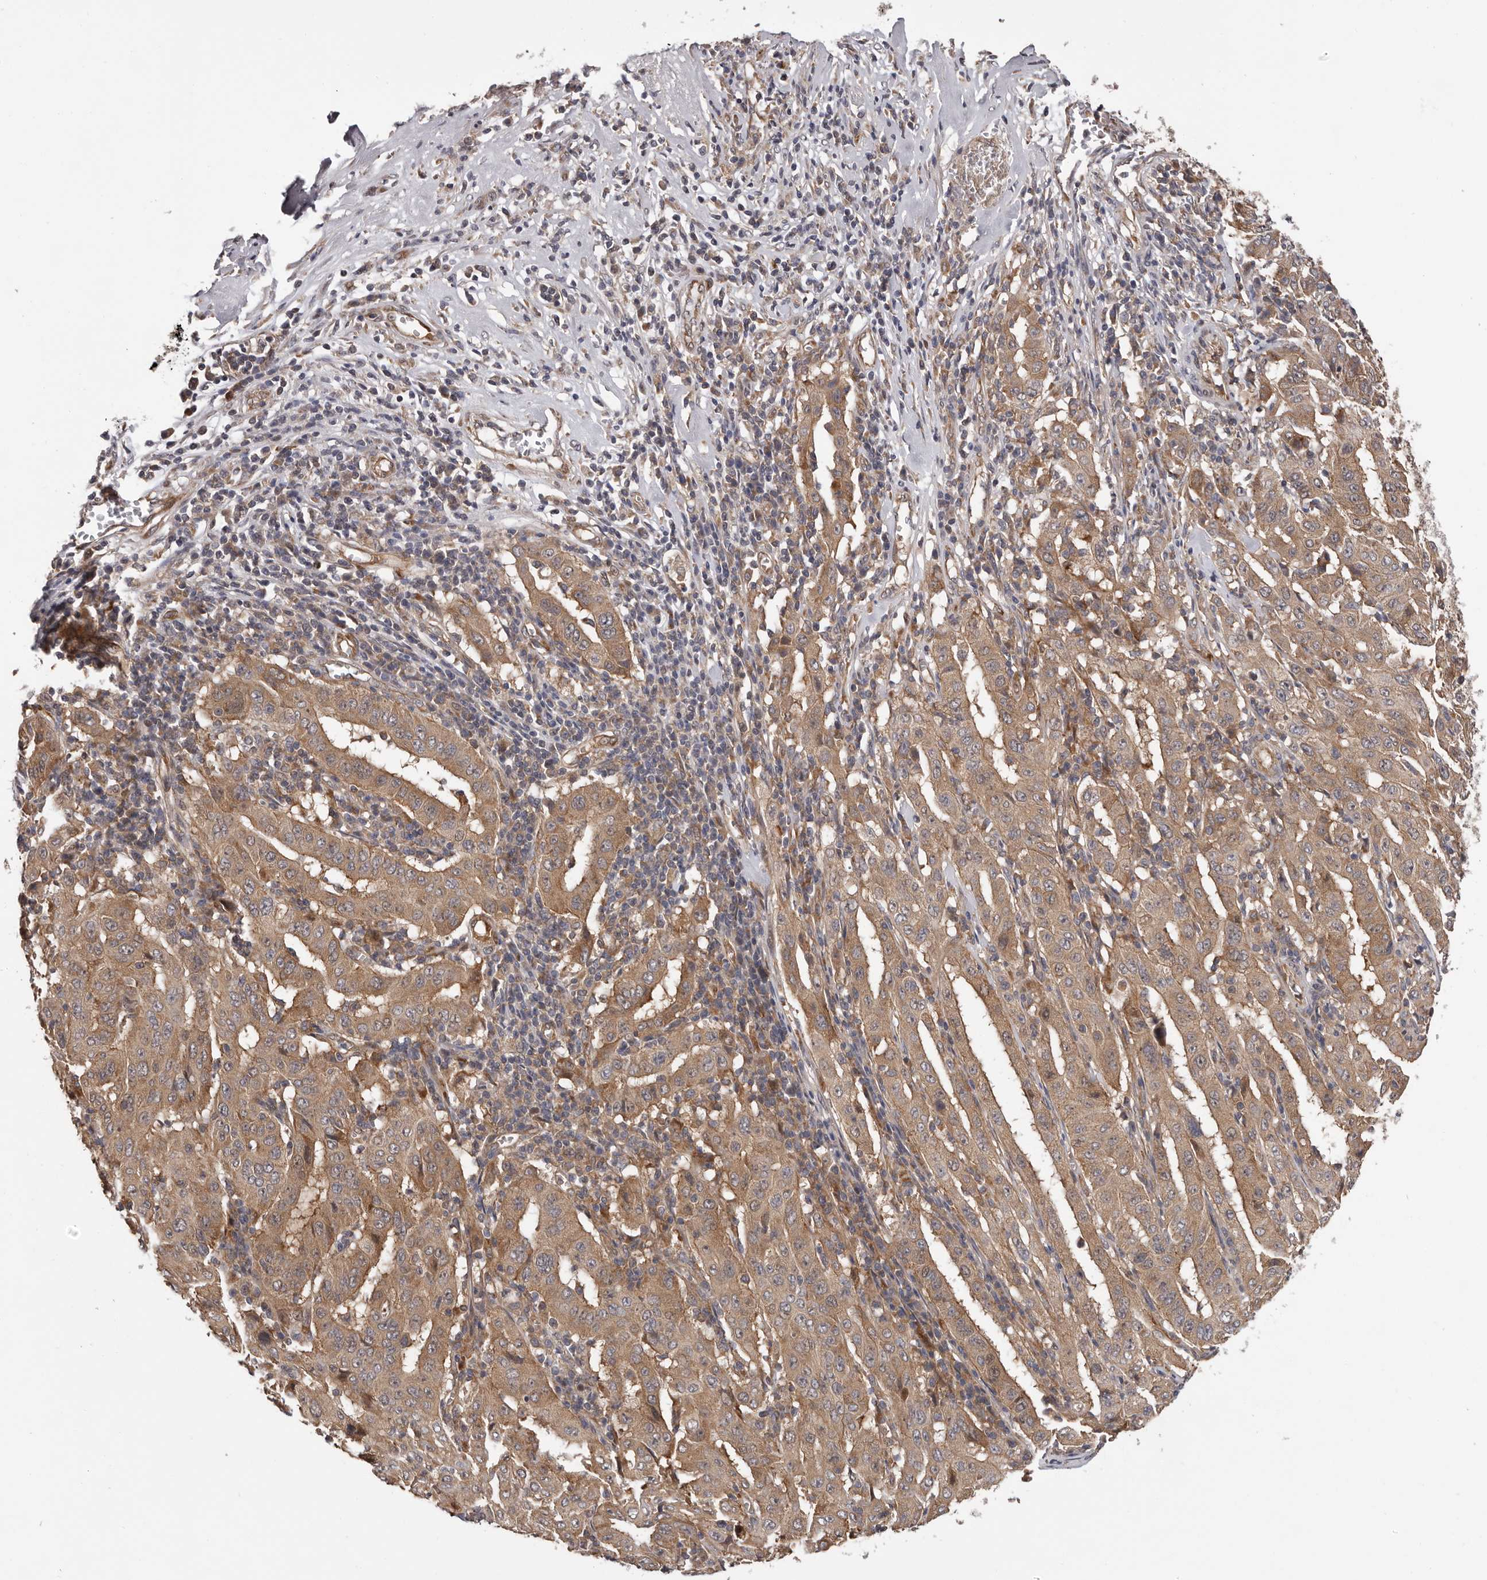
{"staining": {"intensity": "moderate", "quantity": ">75%", "location": "cytoplasmic/membranous"}, "tissue": "pancreatic cancer", "cell_type": "Tumor cells", "image_type": "cancer", "snomed": [{"axis": "morphology", "description": "Adenocarcinoma, NOS"}, {"axis": "topography", "description": "Pancreas"}], "caption": "Immunohistochemical staining of human pancreatic adenocarcinoma exhibits medium levels of moderate cytoplasmic/membranous expression in approximately >75% of tumor cells.", "gene": "VPS37A", "patient": {"sex": "male", "age": 63}}